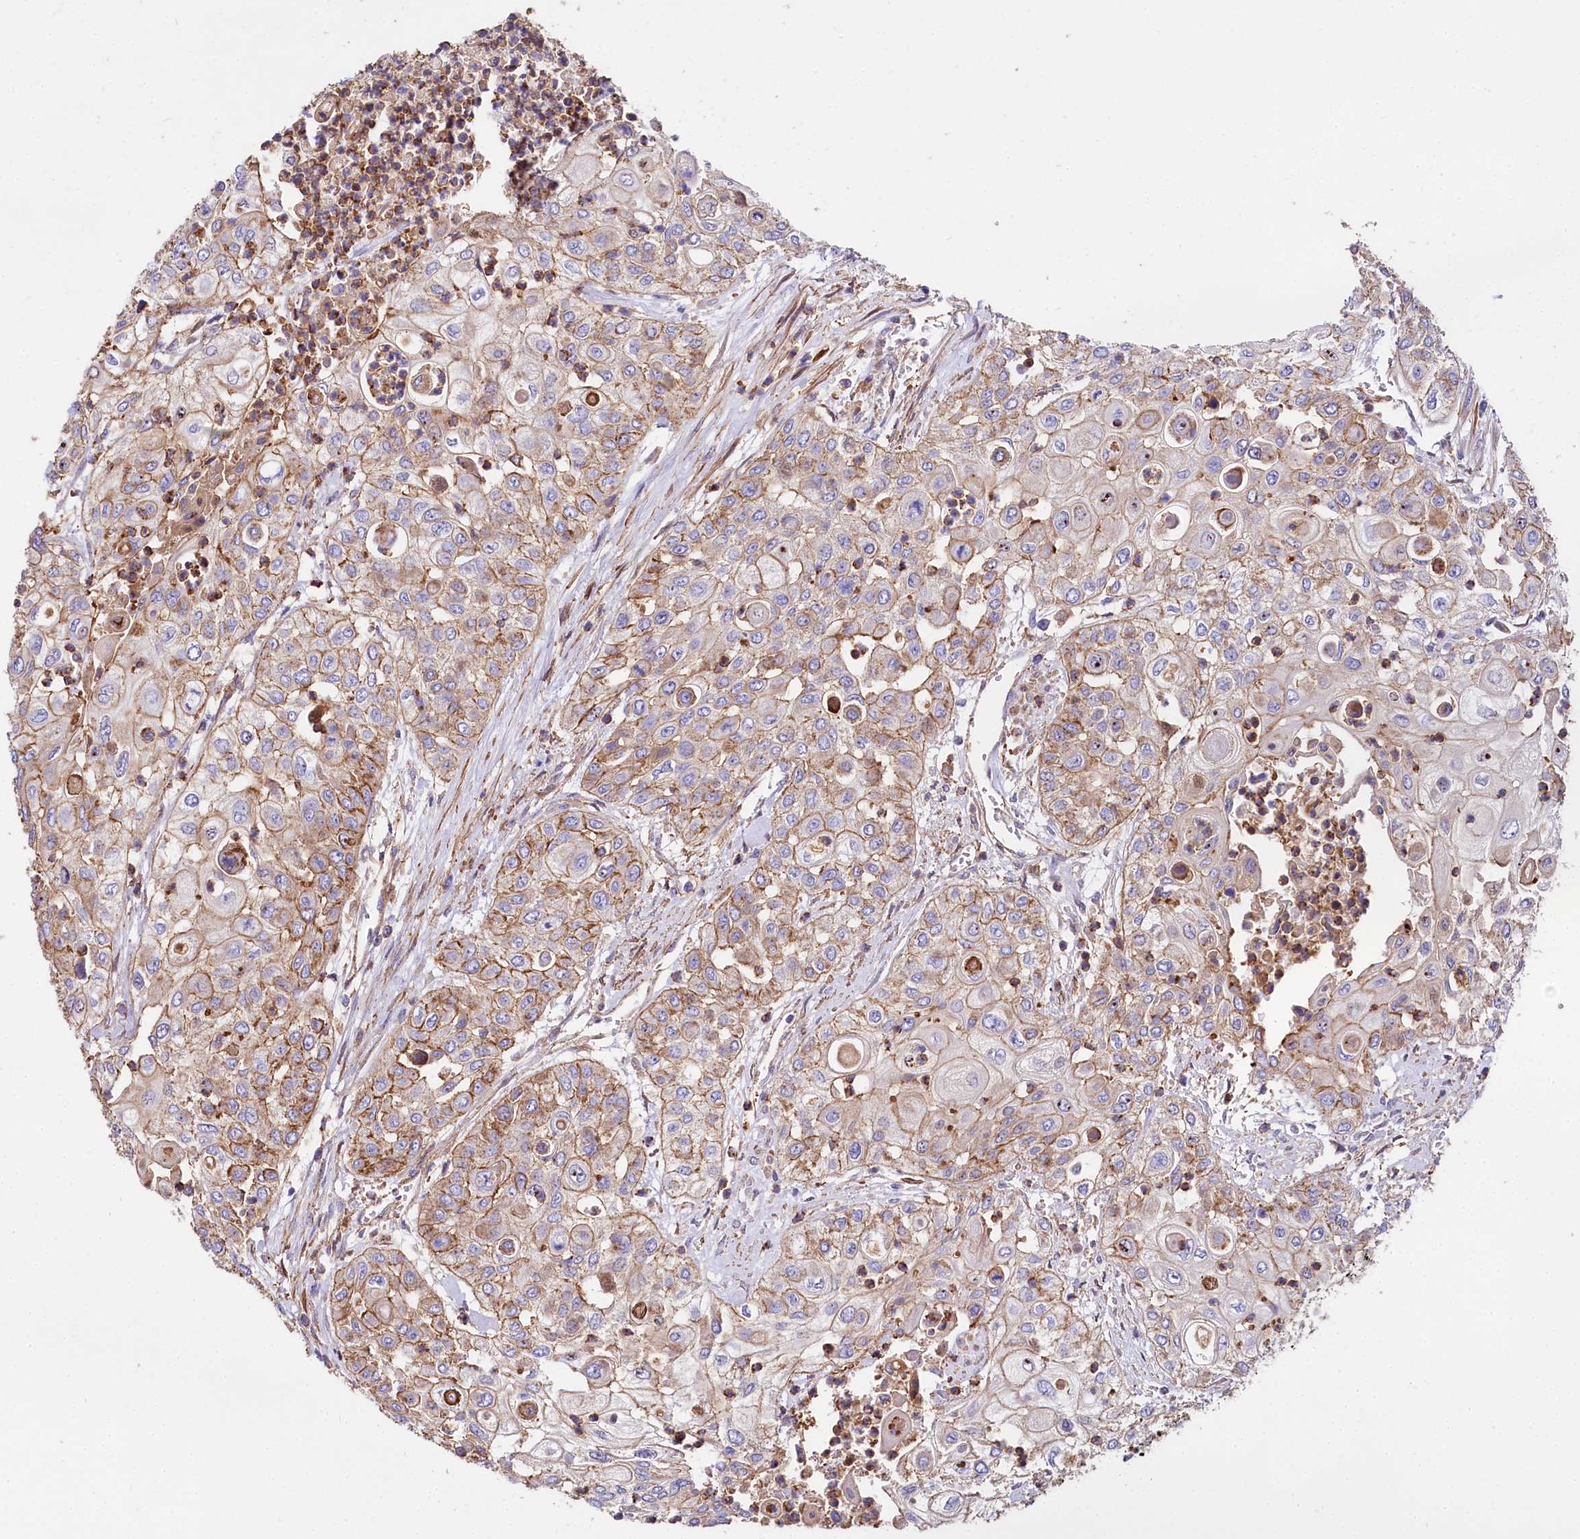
{"staining": {"intensity": "moderate", "quantity": ">75%", "location": "cytoplasmic/membranous"}, "tissue": "urothelial cancer", "cell_type": "Tumor cells", "image_type": "cancer", "snomed": [{"axis": "morphology", "description": "Urothelial carcinoma, High grade"}, {"axis": "topography", "description": "Urinary bladder"}], "caption": "Moderate cytoplasmic/membranous positivity for a protein is identified in about >75% of tumor cells of urothelial cancer using immunohistochemistry.", "gene": "FCHSD2", "patient": {"sex": "female", "age": 79}}